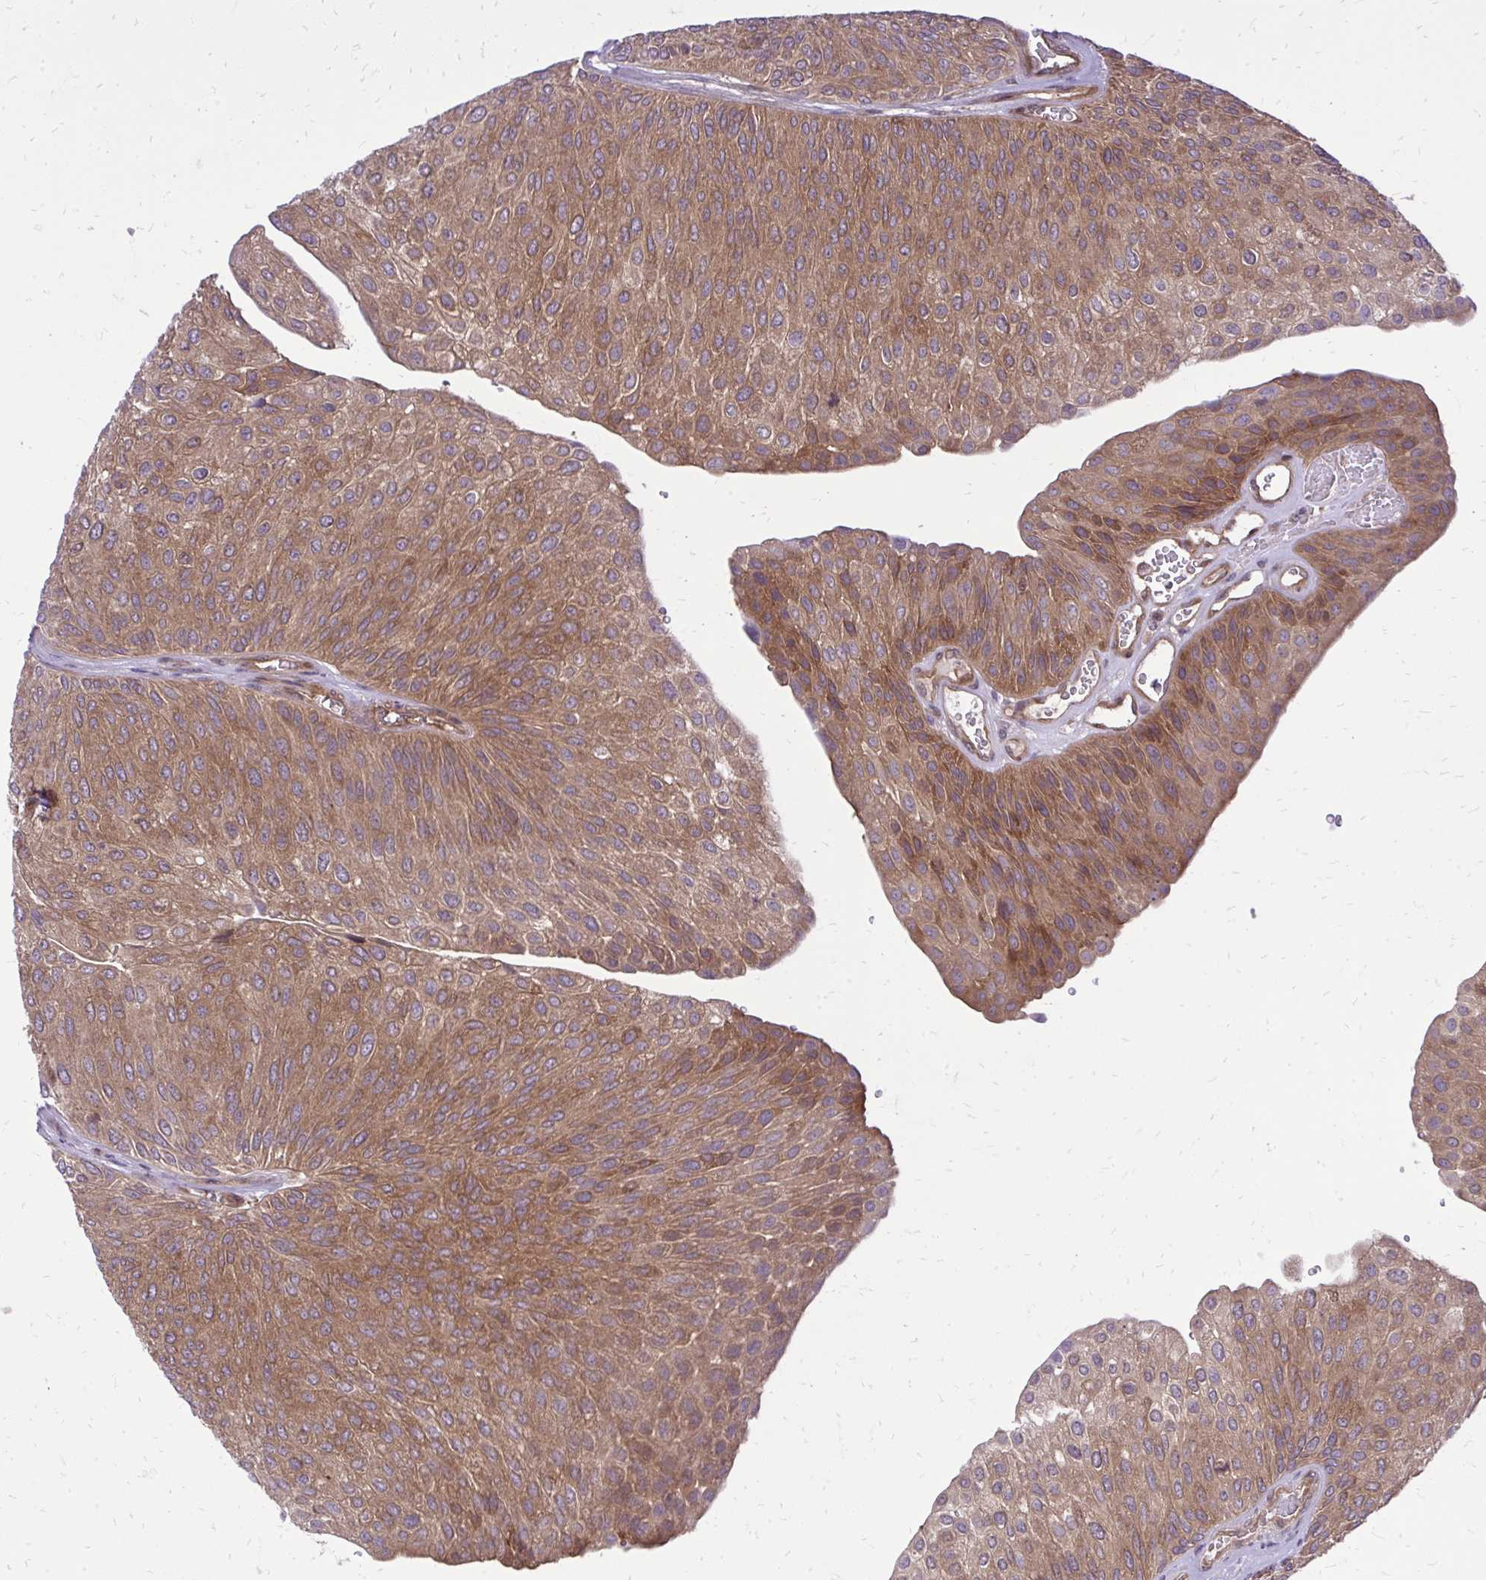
{"staining": {"intensity": "moderate", "quantity": ">75%", "location": "cytoplasmic/membranous"}, "tissue": "urothelial cancer", "cell_type": "Tumor cells", "image_type": "cancer", "snomed": [{"axis": "morphology", "description": "Urothelial carcinoma, NOS"}, {"axis": "topography", "description": "Urinary bladder"}], "caption": "This image displays immunohistochemistry (IHC) staining of transitional cell carcinoma, with medium moderate cytoplasmic/membranous positivity in approximately >75% of tumor cells.", "gene": "PPP5C", "patient": {"sex": "male", "age": 67}}